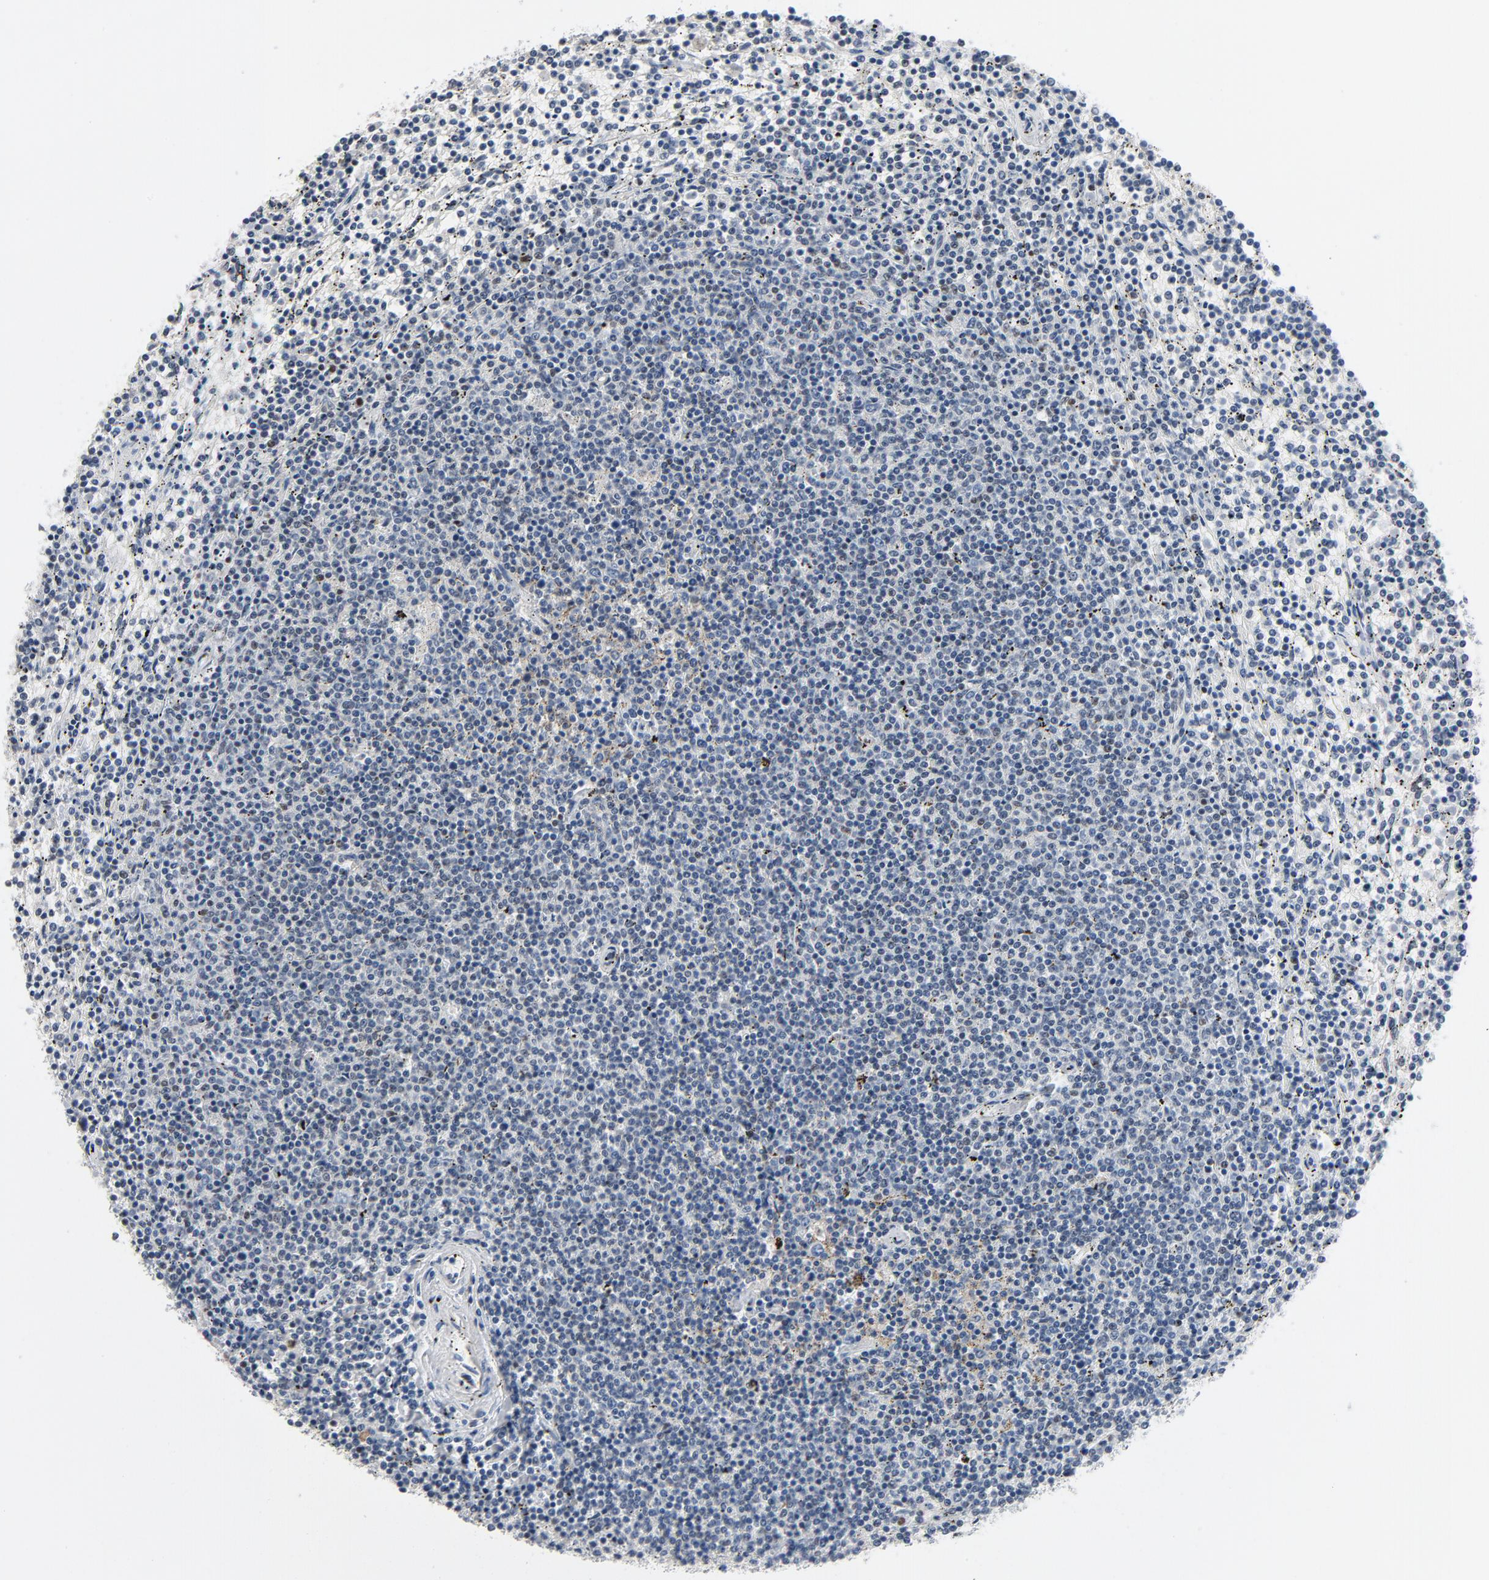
{"staining": {"intensity": "negative", "quantity": "none", "location": "none"}, "tissue": "lymphoma", "cell_type": "Tumor cells", "image_type": "cancer", "snomed": [{"axis": "morphology", "description": "Malignant lymphoma, non-Hodgkin's type, Low grade"}, {"axis": "topography", "description": "Spleen"}], "caption": "A histopathology image of lymphoma stained for a protein shows no brown staining in tumor cells. (Brightfield microscopy of DAB immunohistochemistry (IHC) at high magnification).", "gene": "FOXP1", "patient": {"sex": "female", "age": 50}}